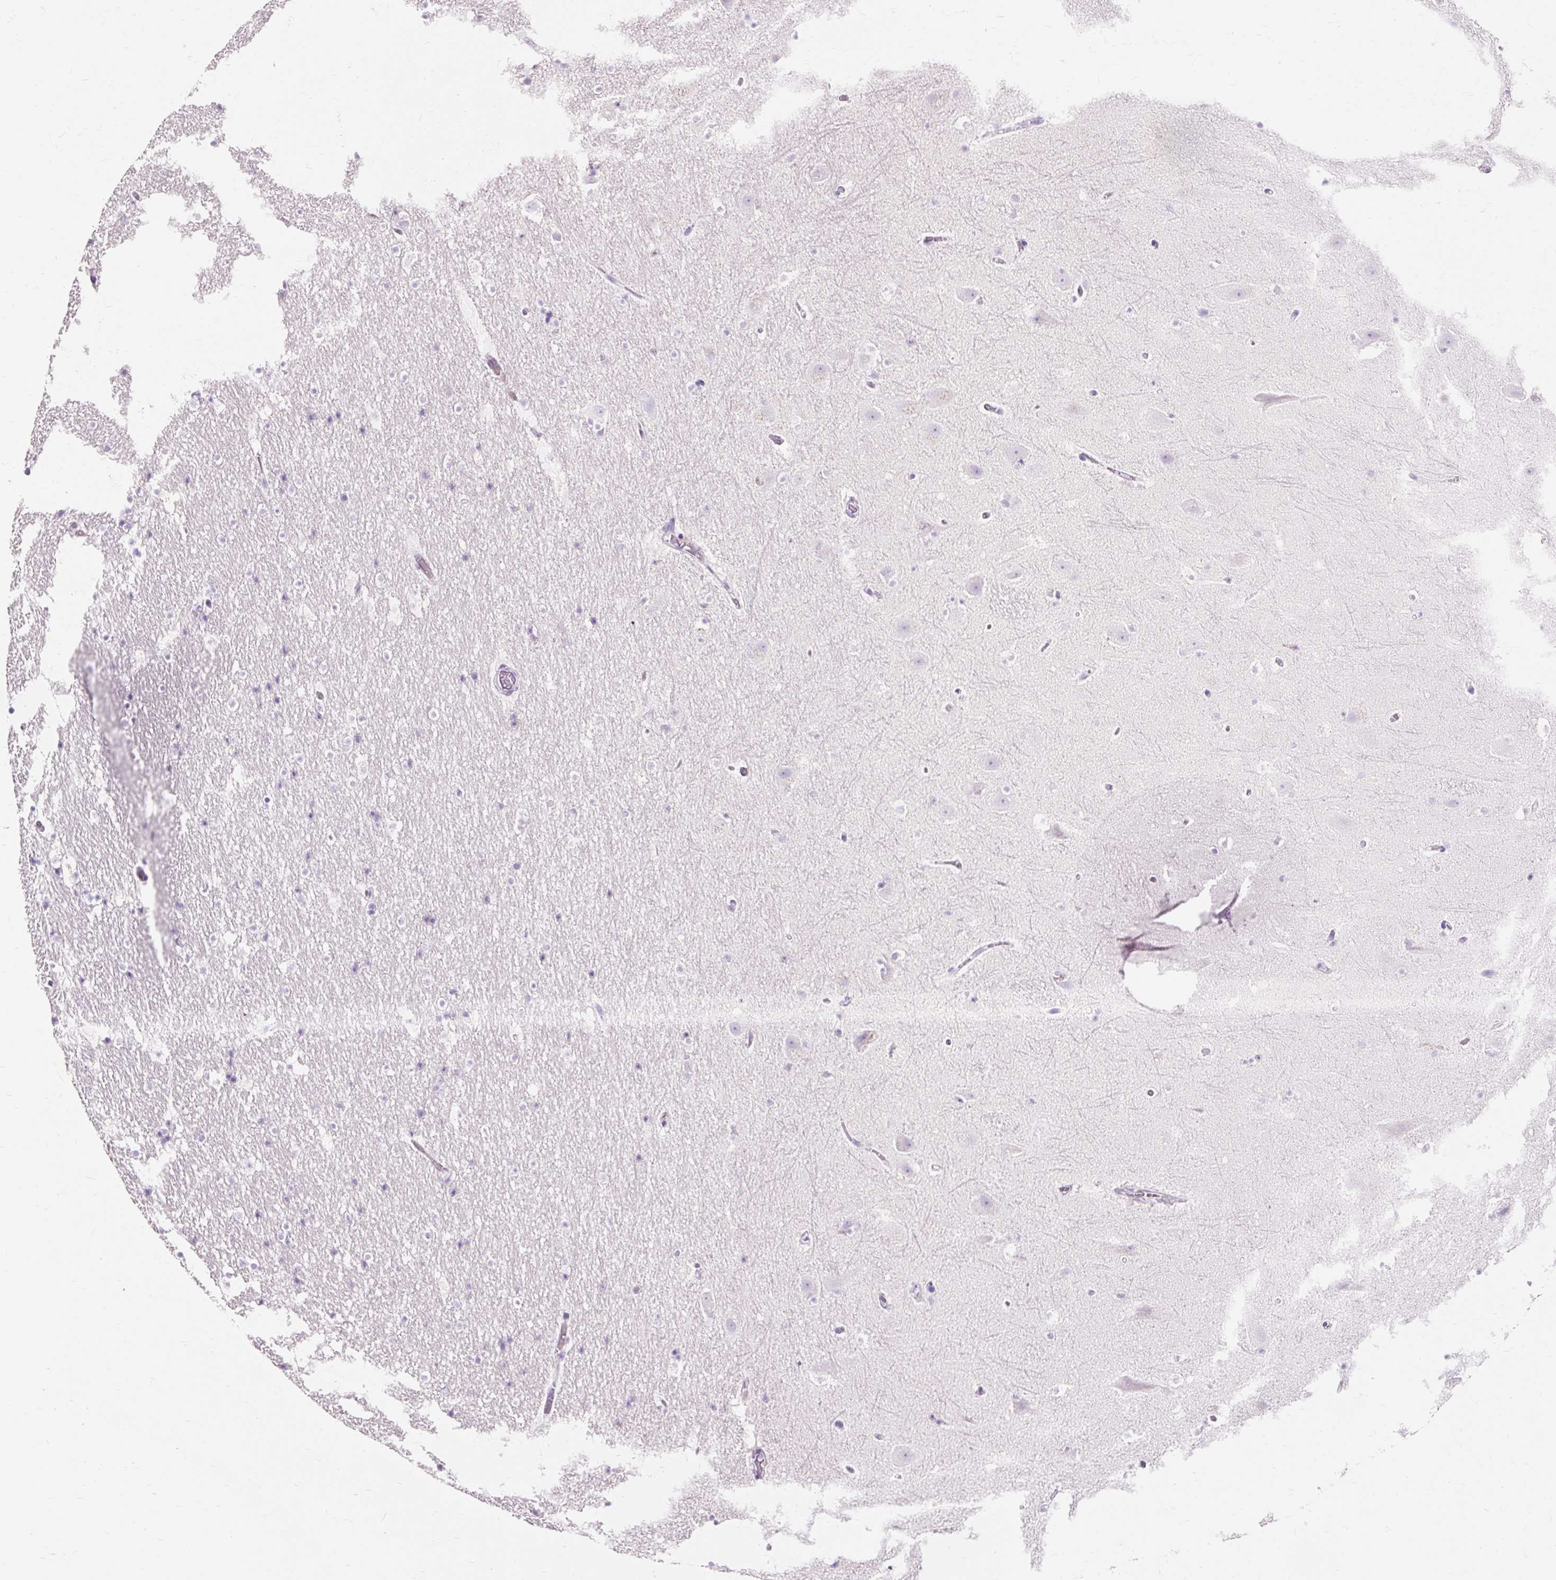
{"staining": {"intensity": "negative", "quantity": "none", "location": "none"}, "tissue": "hippocampus", "cell_type": "Glial cells", "image_type": "normal", "snomed": [{"axis": "morphology", "description": "Normal tissue, NOS"}, {"axis": "topography", "description": "Hippocampus"}], "caption": "Histopathology image shows no significant protein staining in glial cells of benign hippocampus.", "gene": "CLDN25", "patient": {"sex": "male", "age": 37}}